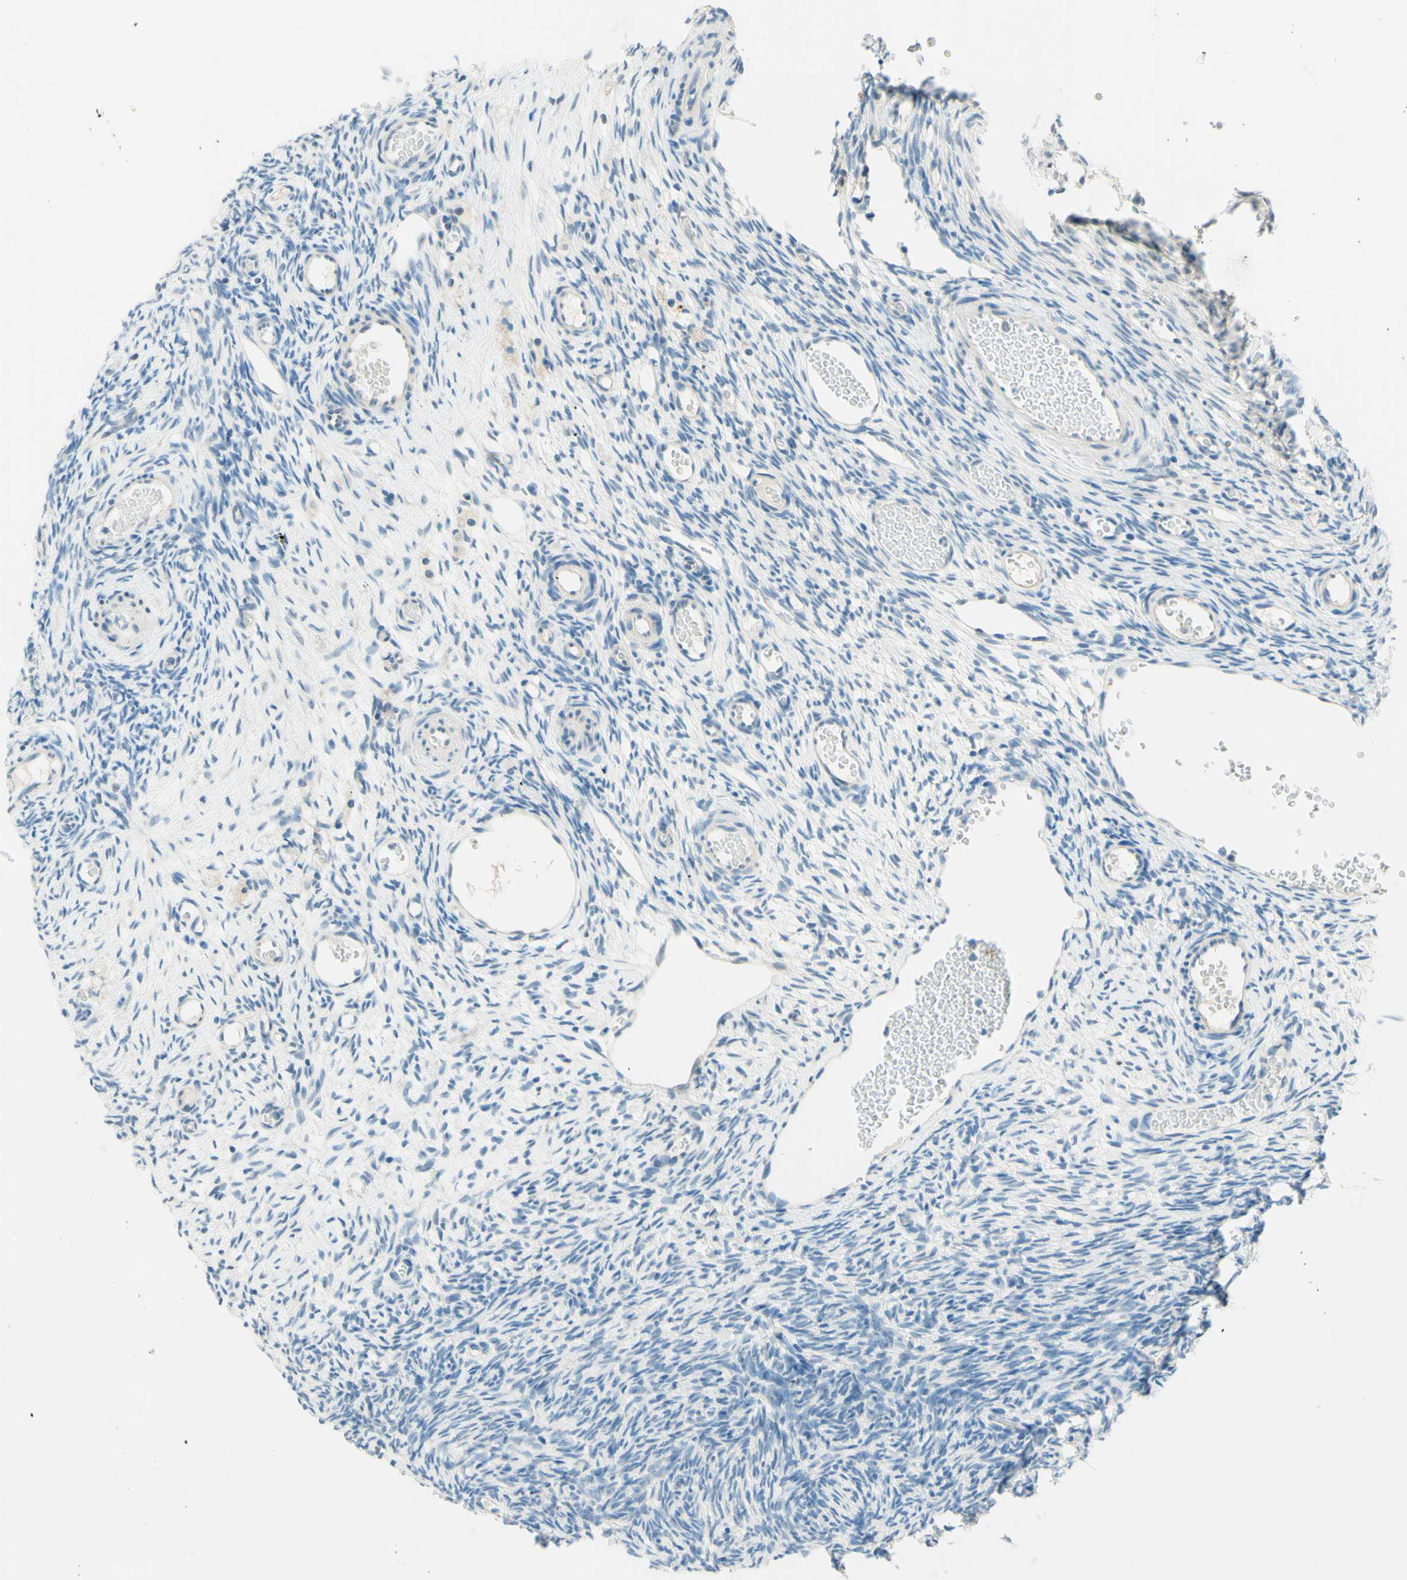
{"staining": {"intensity": "weak", "quantity": ">75%", "location": "cytoplasmic/membranous"}, "tissue": "ovary", "cell_type": "Follicle cells", "image_type": "normal", "snomed": [{"axis": "morphology", "description": "Normal tissue, NOS"}, {"axis": "topography", "description": "Ovary"}], "caption": "The histopathology image demonstrates immunohistochemical staining of benign ovary. There is weak cytoplasmic/membranous positivity is identified in approximately >75% of follicle cells.", "gene": "JPH1", "patient": {"sex": "female", "age": 35}}